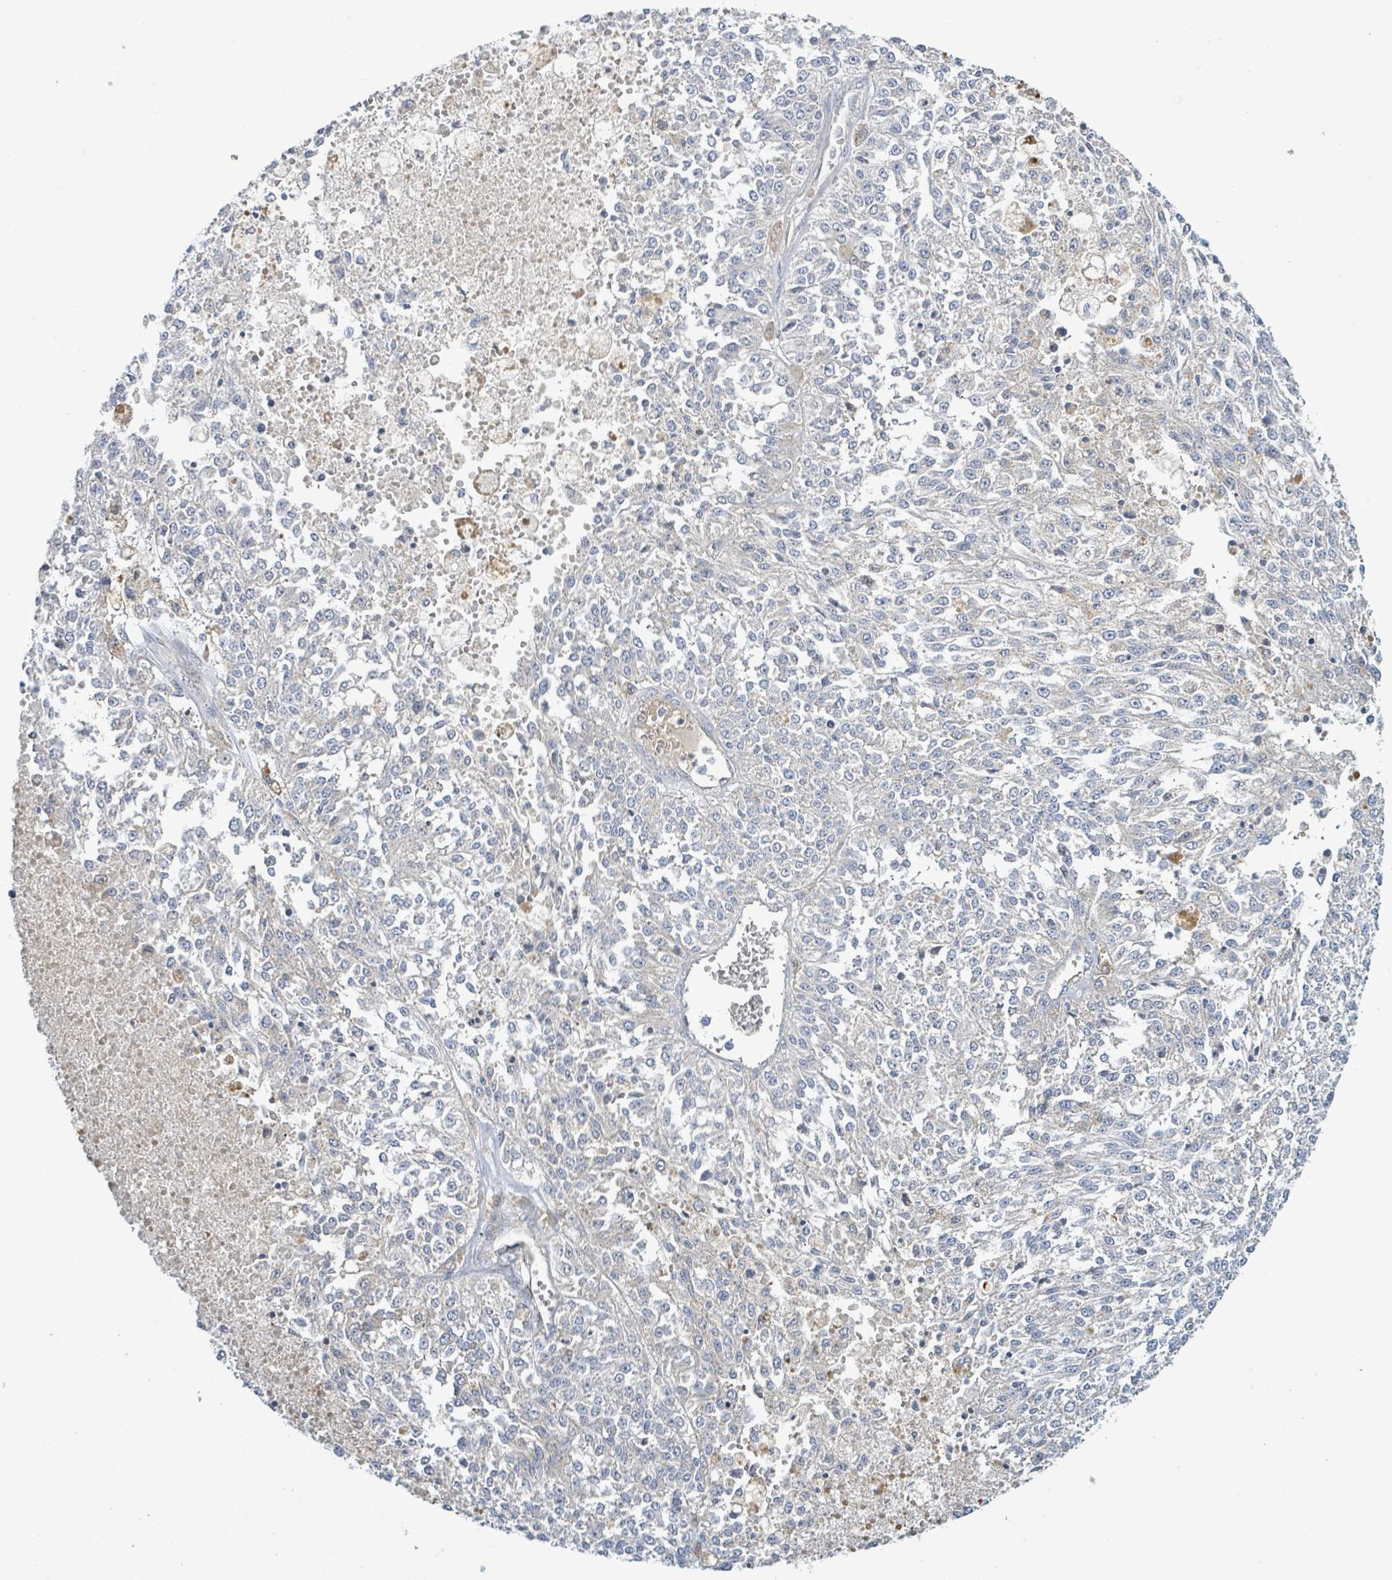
{"staining": {"intensity": "negative", "quantity": "none", "location": "none"}, "tissue": "melanoma", "cell_type": "Tumor cells", "image_type": "cancer", "snomed": [{"axis": "morphology", "description": "Malignant melanoma, NOS"}, {"axis": "topography", "description": "Skin"}], "caption": "The micrograph displays no staining of tumor cells in melanoma.", "gene": "CFAP210", "patient": {"sex": "female", "age": 64}}